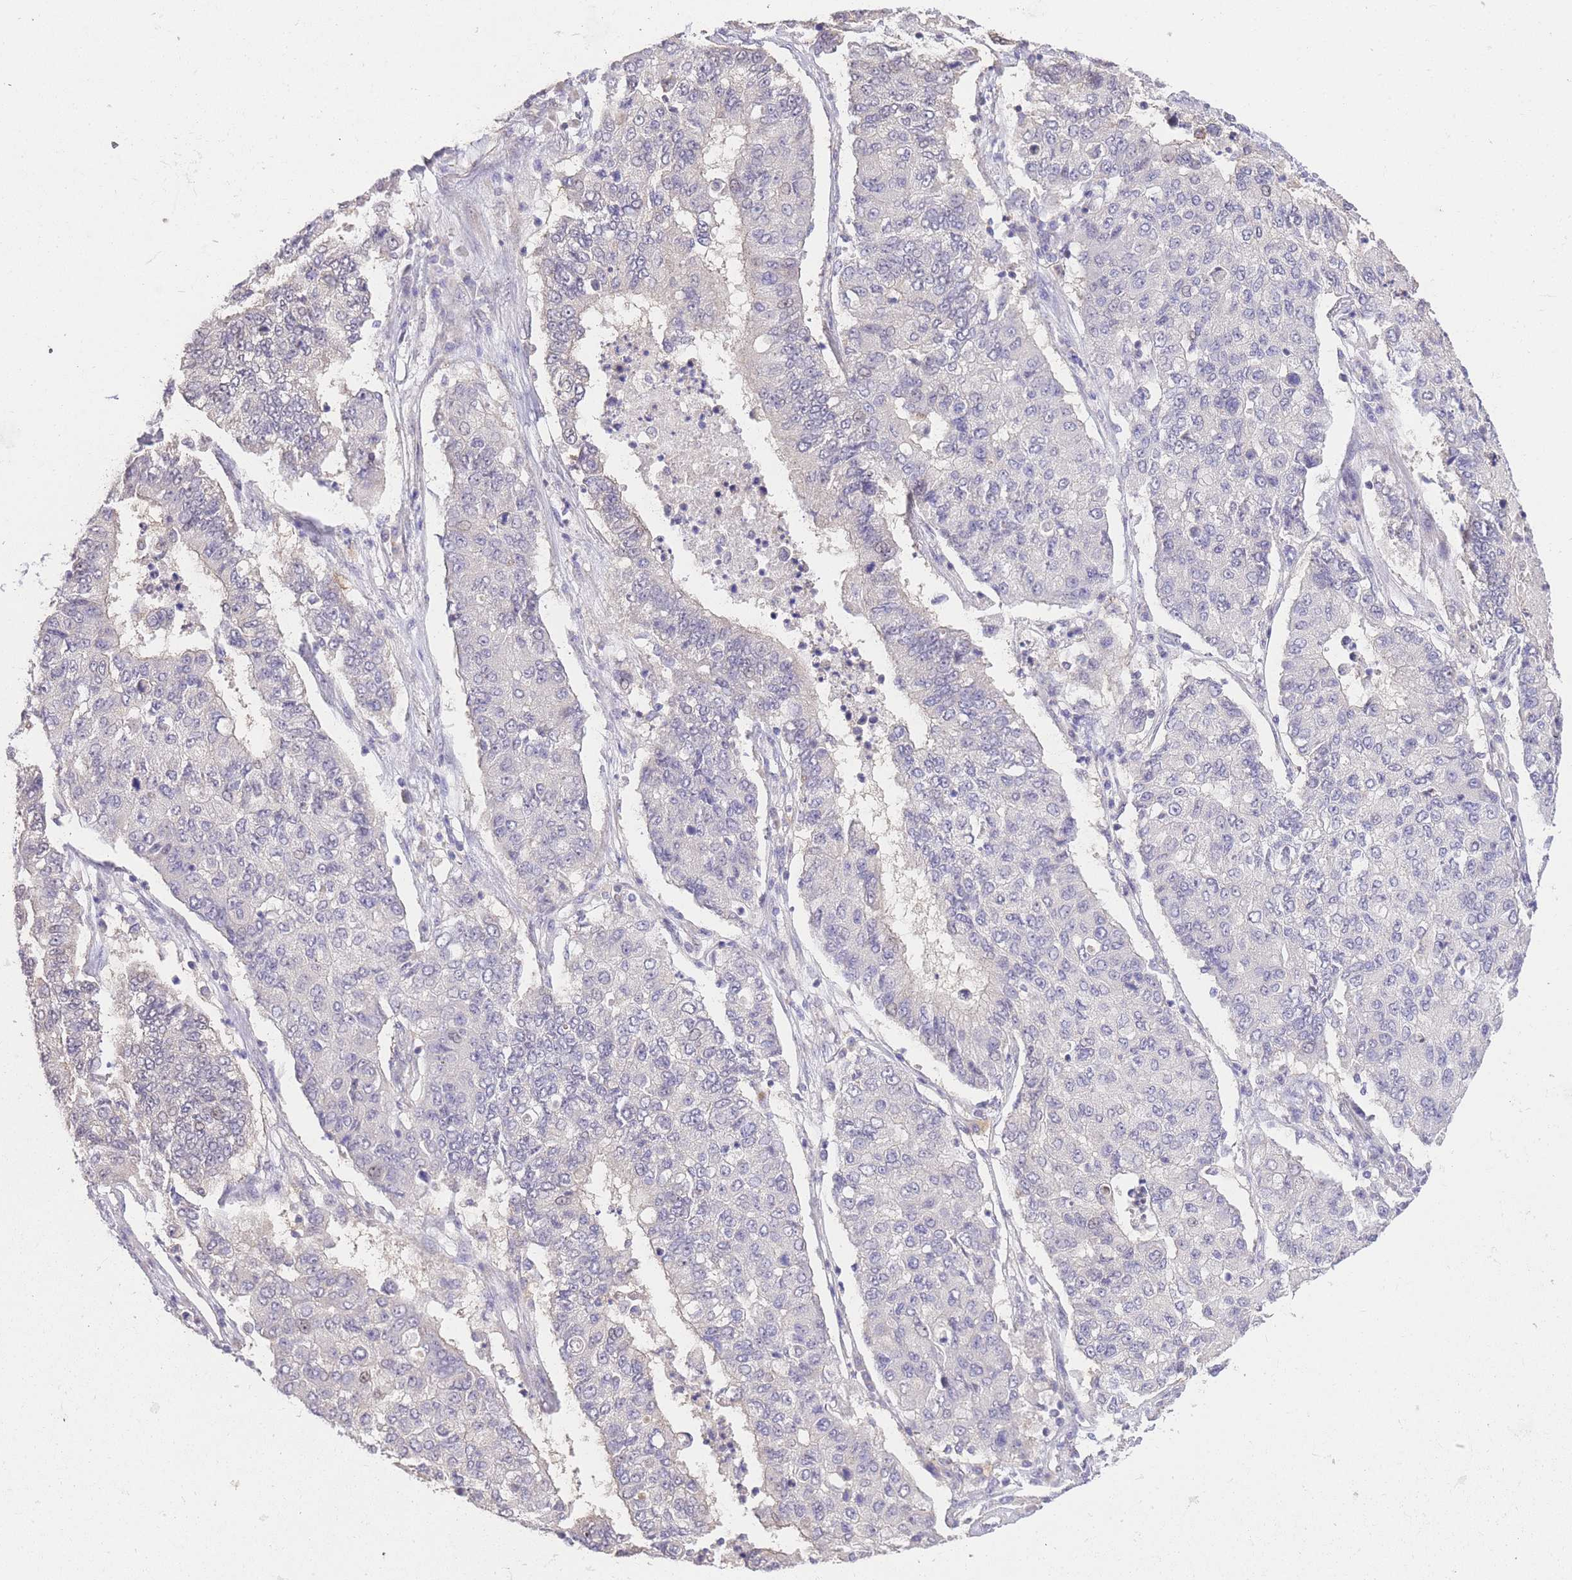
{"staining": {"intensity": "moderate", "quantity": "<25%", "location": "nuclear"}, "tissue": "lung cancer", "cell_type": "Tumor cells", "image_type": "cancer", "snomed": [{"axis": "morphology", "description": "Squamous cell carcinoma, NOS"}, {"axis": "topography", "description": "Lung"}], "caption": "This is an image of immunohistochemistry staining of lung squamous cell carcinoma, which shows moderate expression in the nuclear of tumor cells.", "gene": "UBXN7", "patient": {"sex": "male", "age": 74}}